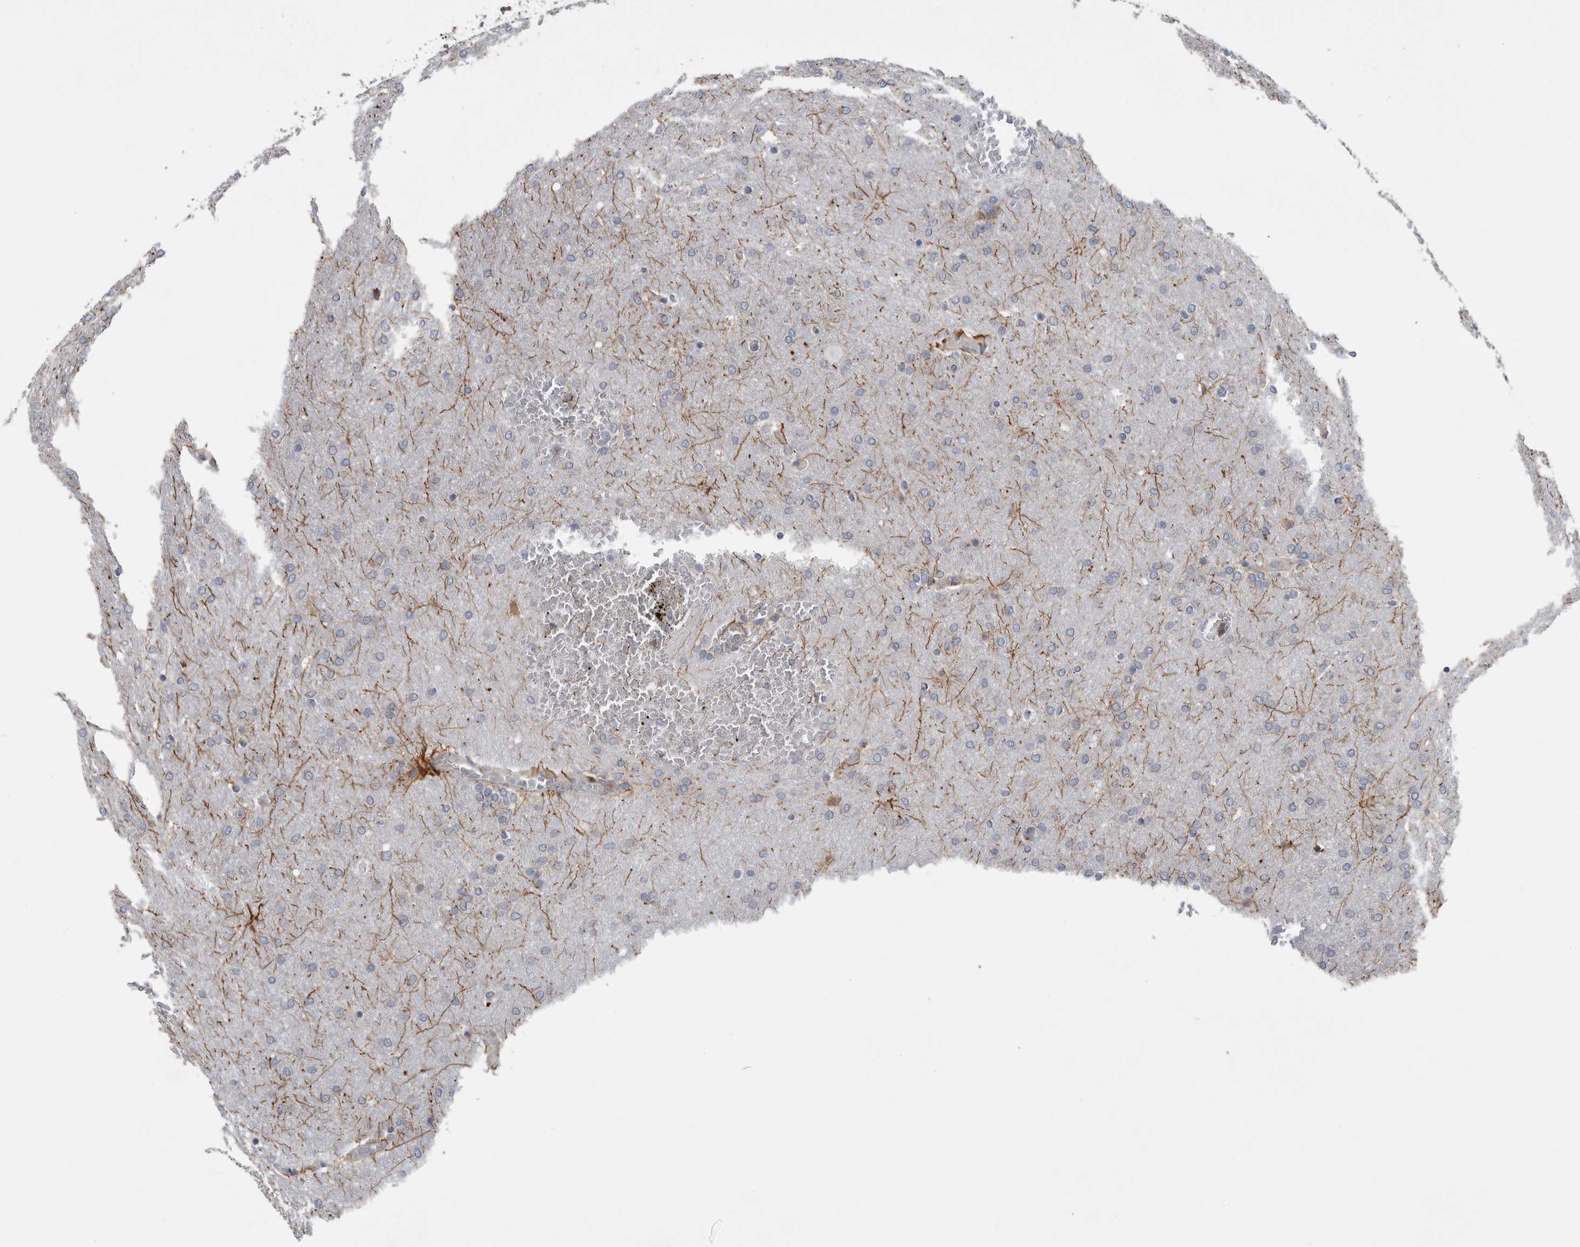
{"staining": {"intensity": "negative", "quantity": "none", "location": "none"}, "tissue": "glioma", "cell_type": "Tumor cells", "image_type": "cancer", "snomed": [{"axis": "morphology", "description": "Glioma, malignant, Low grade"}, {"axis": "topography", "description": "Brain"}], "caption": "An IHC histopathology image of low-grade glioma (malignant) is shown. There is no staining in tumor cells of low-grade glioma (malignant). (DAB (3,3'-diaminobenzidine) IHC, high magnification).", "gene": "ATXN2", "patient": {"sex": "female", "age": 37}}